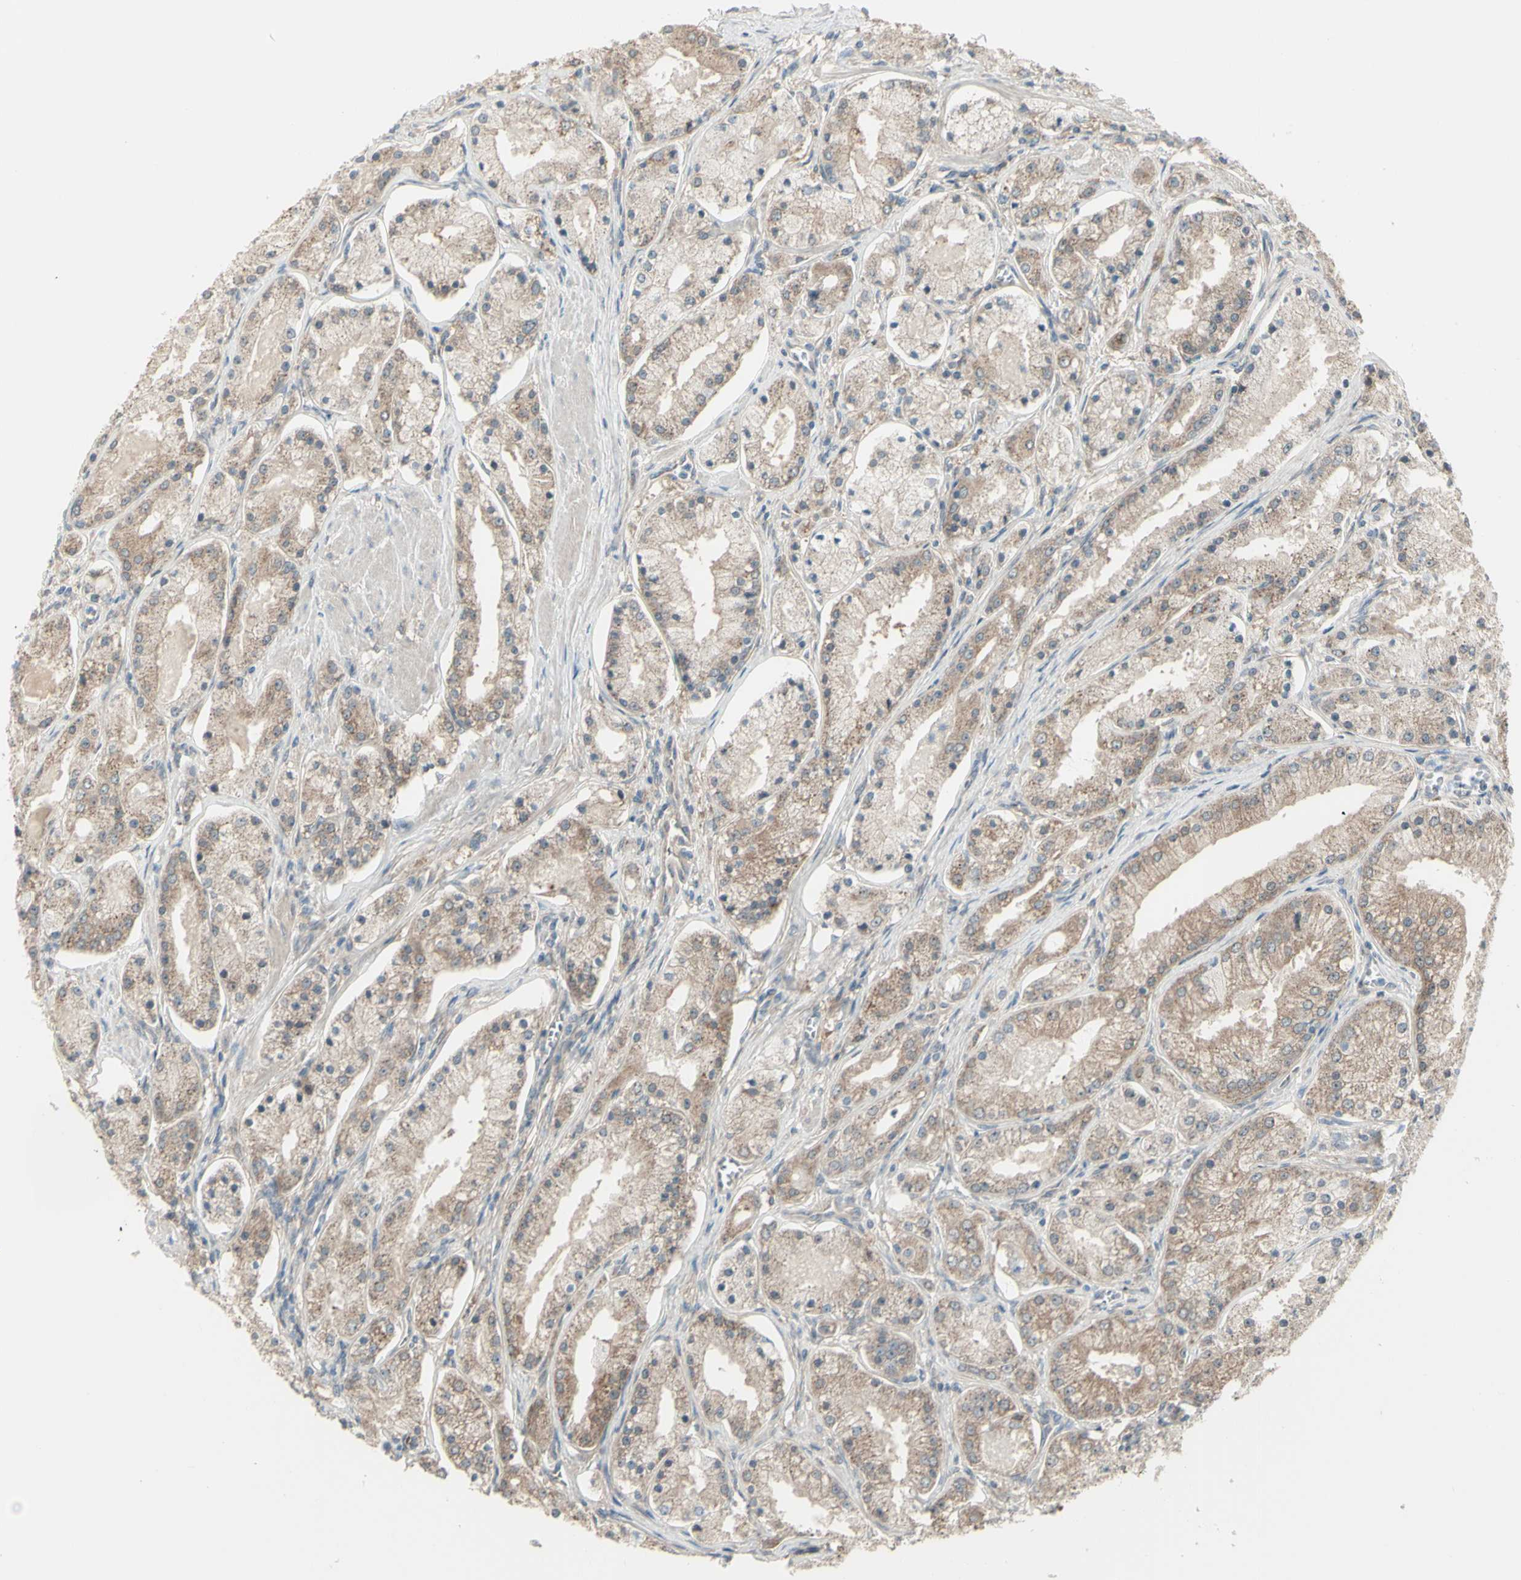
{"staining": {"intensity": "weak", "quantity": ">75%", "location": "cytoplasmic/membranous"}, "tissue": "prostate cancer", "cell_type": "Tumor cells", "image_type": "cancer", "snomed": [{"axis": "morphology", "description": "Adenocarcinoma, High grade"}, {"axis": "topography", "description": "Prostate"}], "caption": "Immunohistochemistry staining of prostate cancer, which demonstrates low levels of weak cytoplasmic/membranous staining in about >75% of tumor cells indicating weak cytoplasmic/membranous protein positivity. The staining was performed using DAB (3,3'-diaminobenzidine) (brown) for protein detection and nuclei were counterstained in hematoxylin (blue).", "gene": "NAXD", "patient": {"sex": "male", "age": 66}}